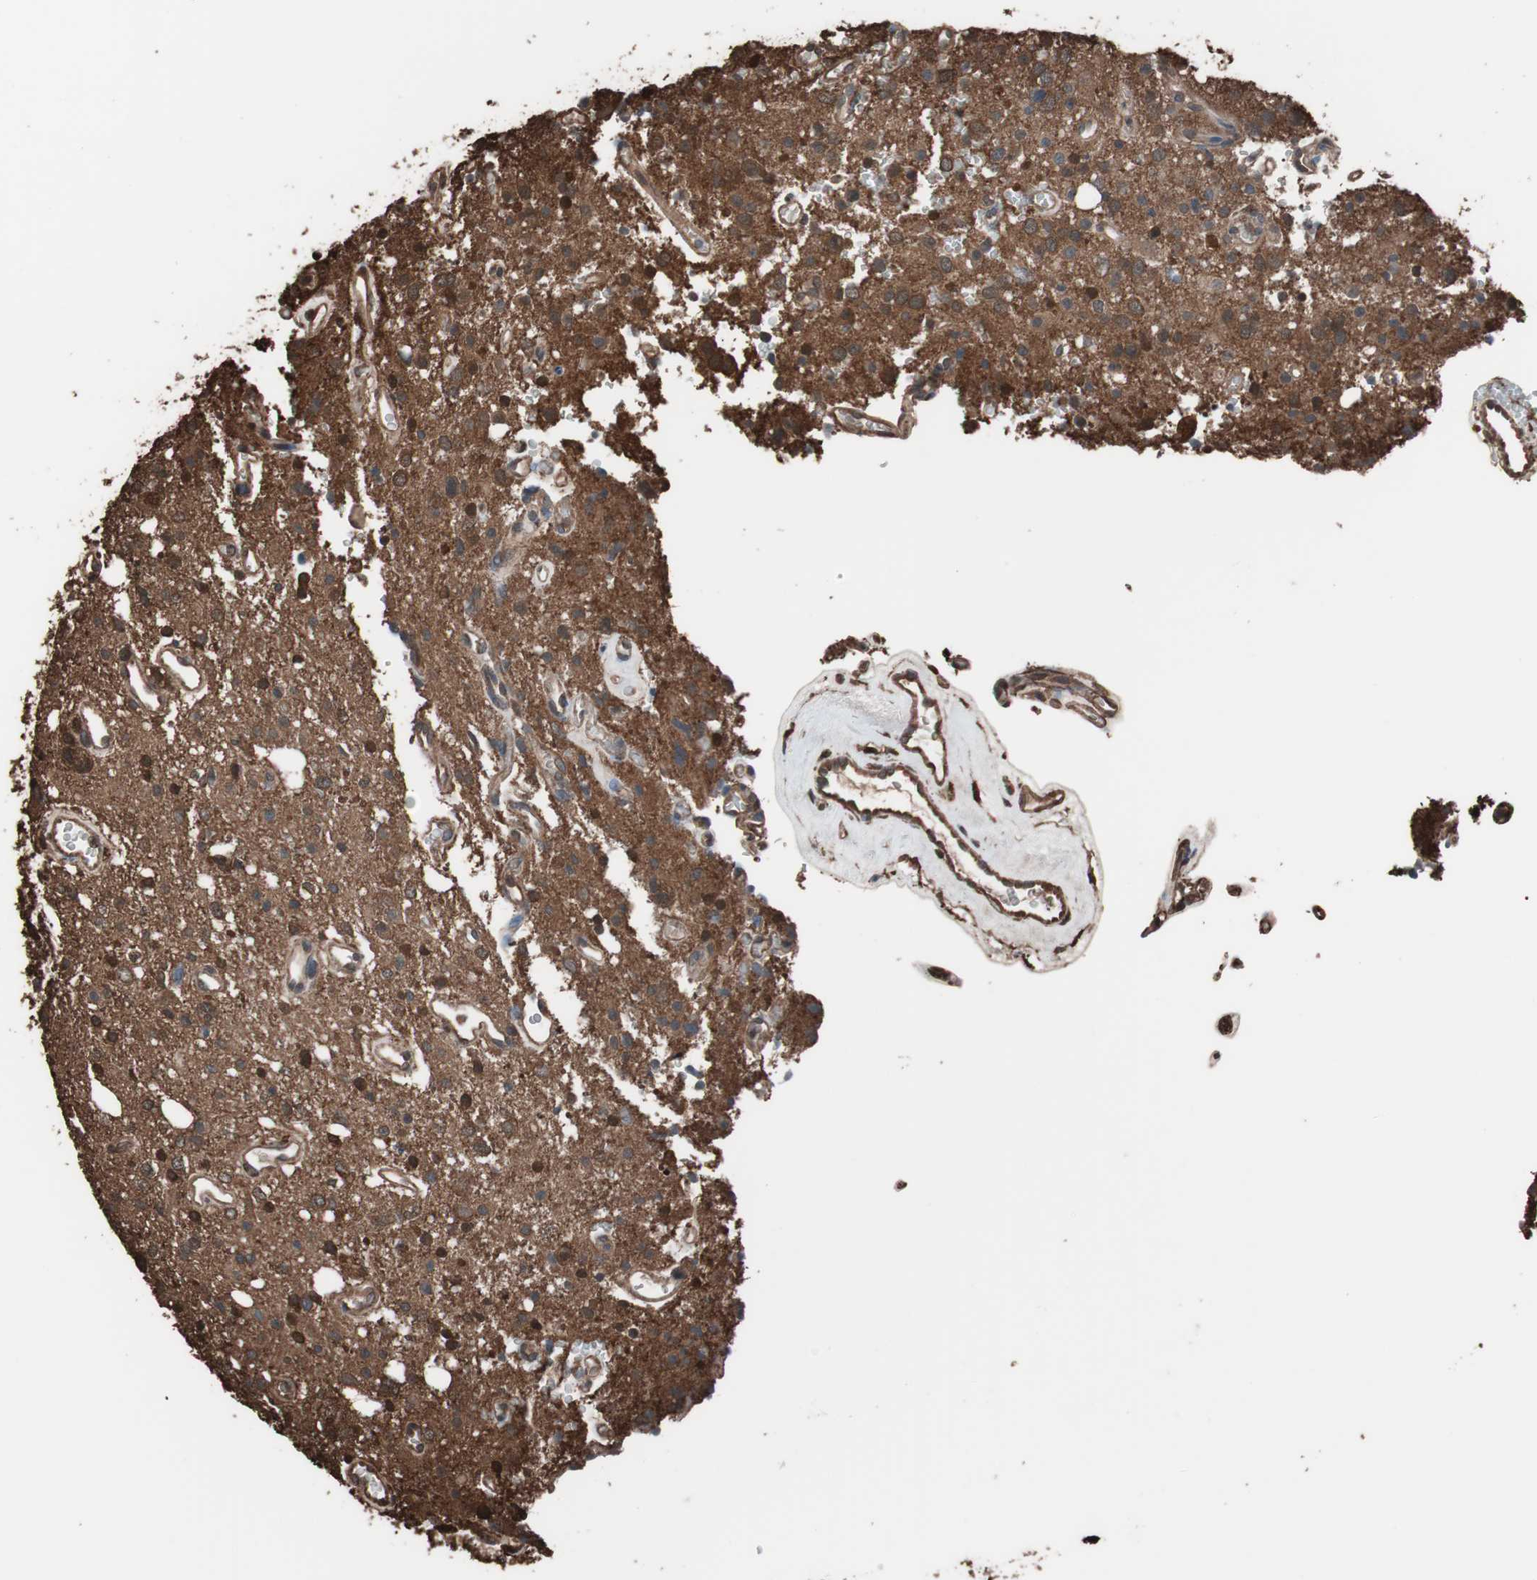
{"staining": {"intensity": "strong", "quantity": "<25%", "location": "nuclear"}, "tissue": "glioma", "cell_type": "Tumor cells", "image_type": "cancer", "snomed": [{"axis": "morphology", "description": "Glioma, malignant, High grade"}, {"axis": "topography", "description": "Brain"}], "caption": "Immunohistochemistry (IHC) image of neoplastic tissue: glioma stained using IHC shows medium levels of strong protein expression localized specifically in the nuclear of tumor cells, appearing as a nuclear brown color.", "gene": "CALM2", "patient": {"sex": "male", "age": 47}}